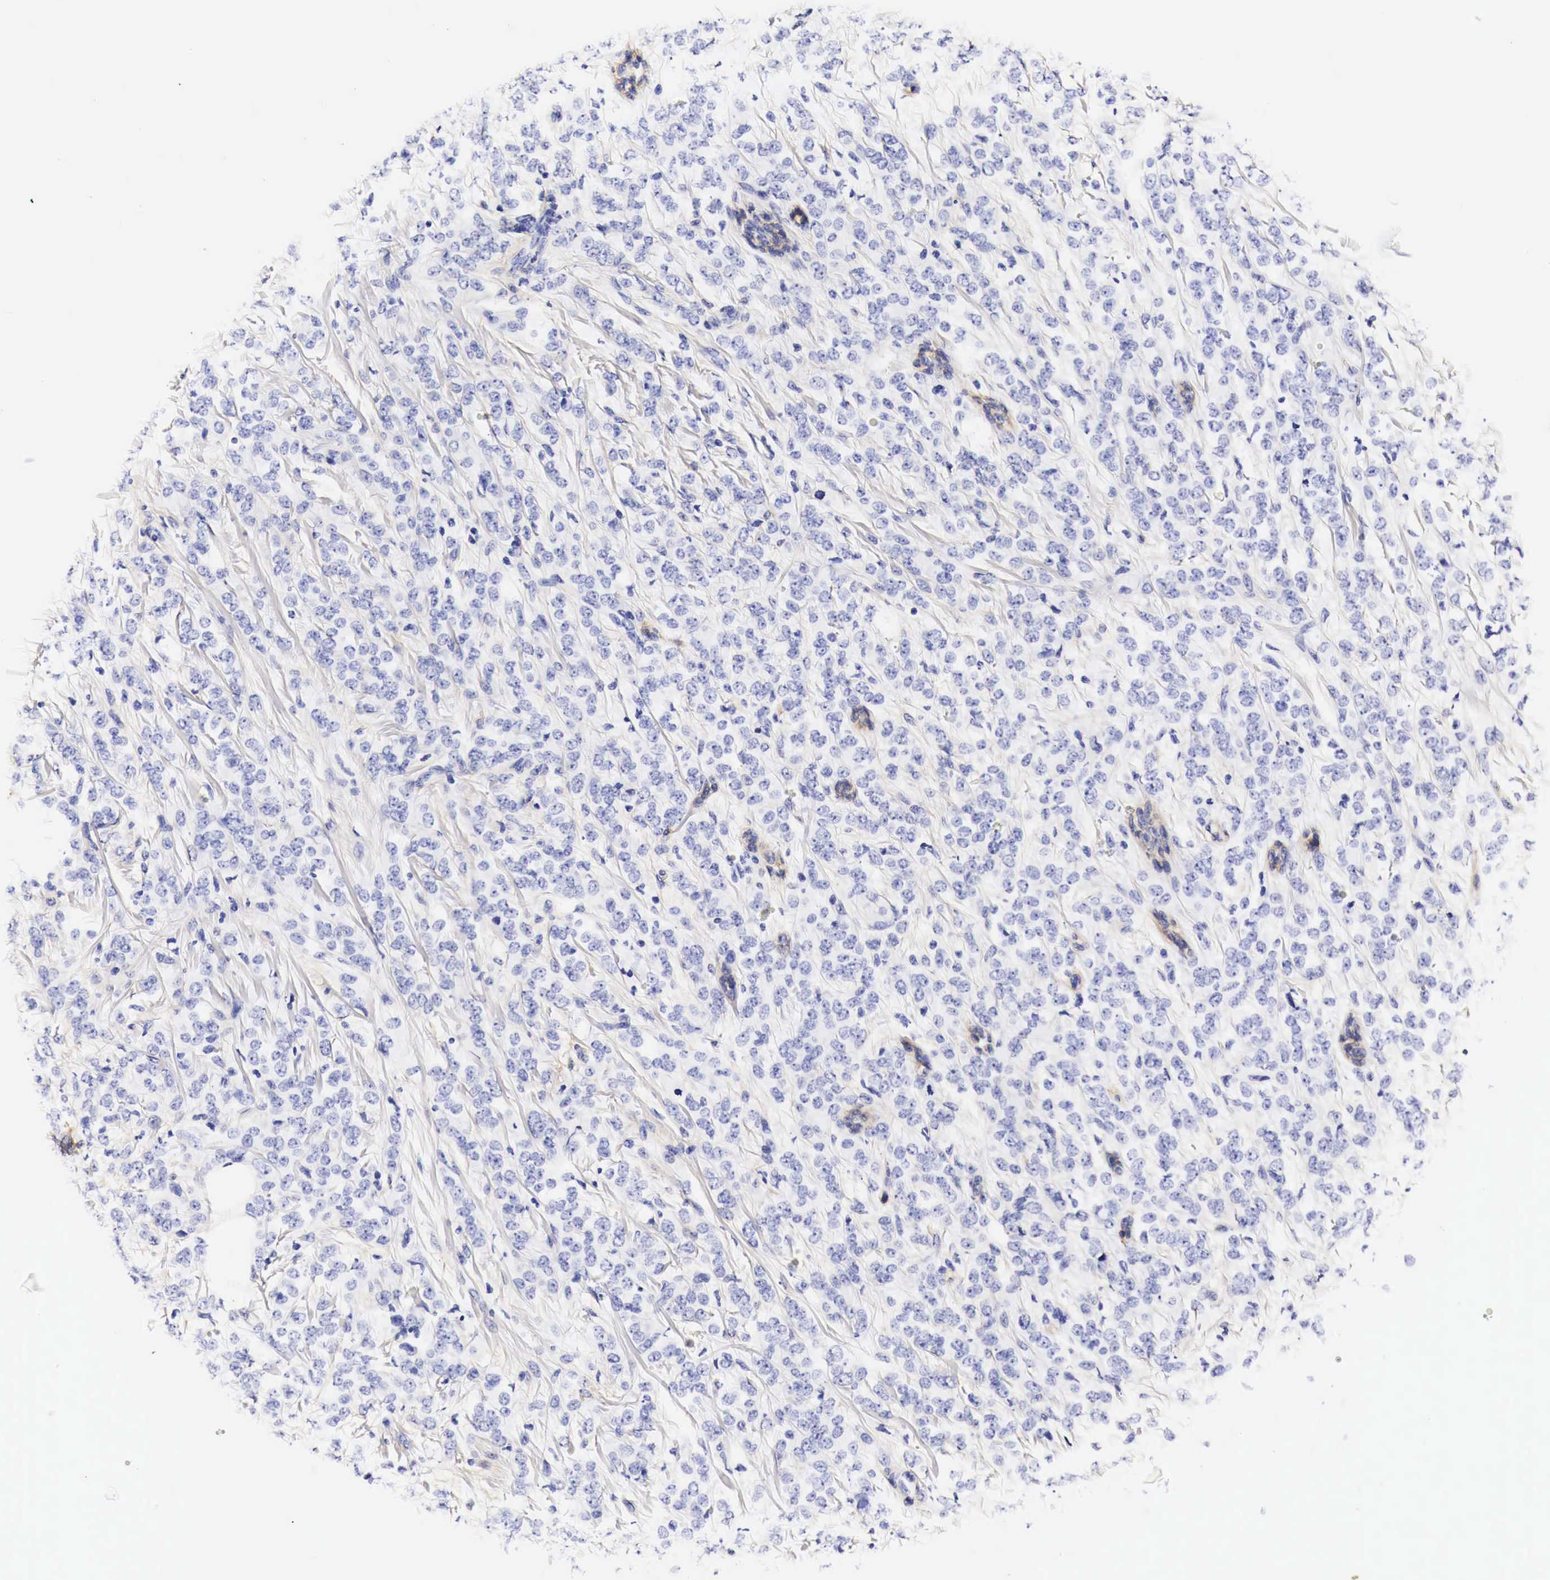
{"staining": {"intensity": "weak", "quantity": "<25%", "location": "cytoplasmic/membranous"}, "tissue": "breast cancer", "cell_type": "Tumor cells", "image_type": "cancer", "snomed": [{"axis": "morphology", "description": "Duct carcinoma"}, {"axis": "topography", "description": "Breast"}], "caption": "IHC of breast cancer (infiltrating ductal carcinoma) shows no positivity in tumor cells.", "gene": "EGFR", "patient": {"sex": "female", "age": 53}}